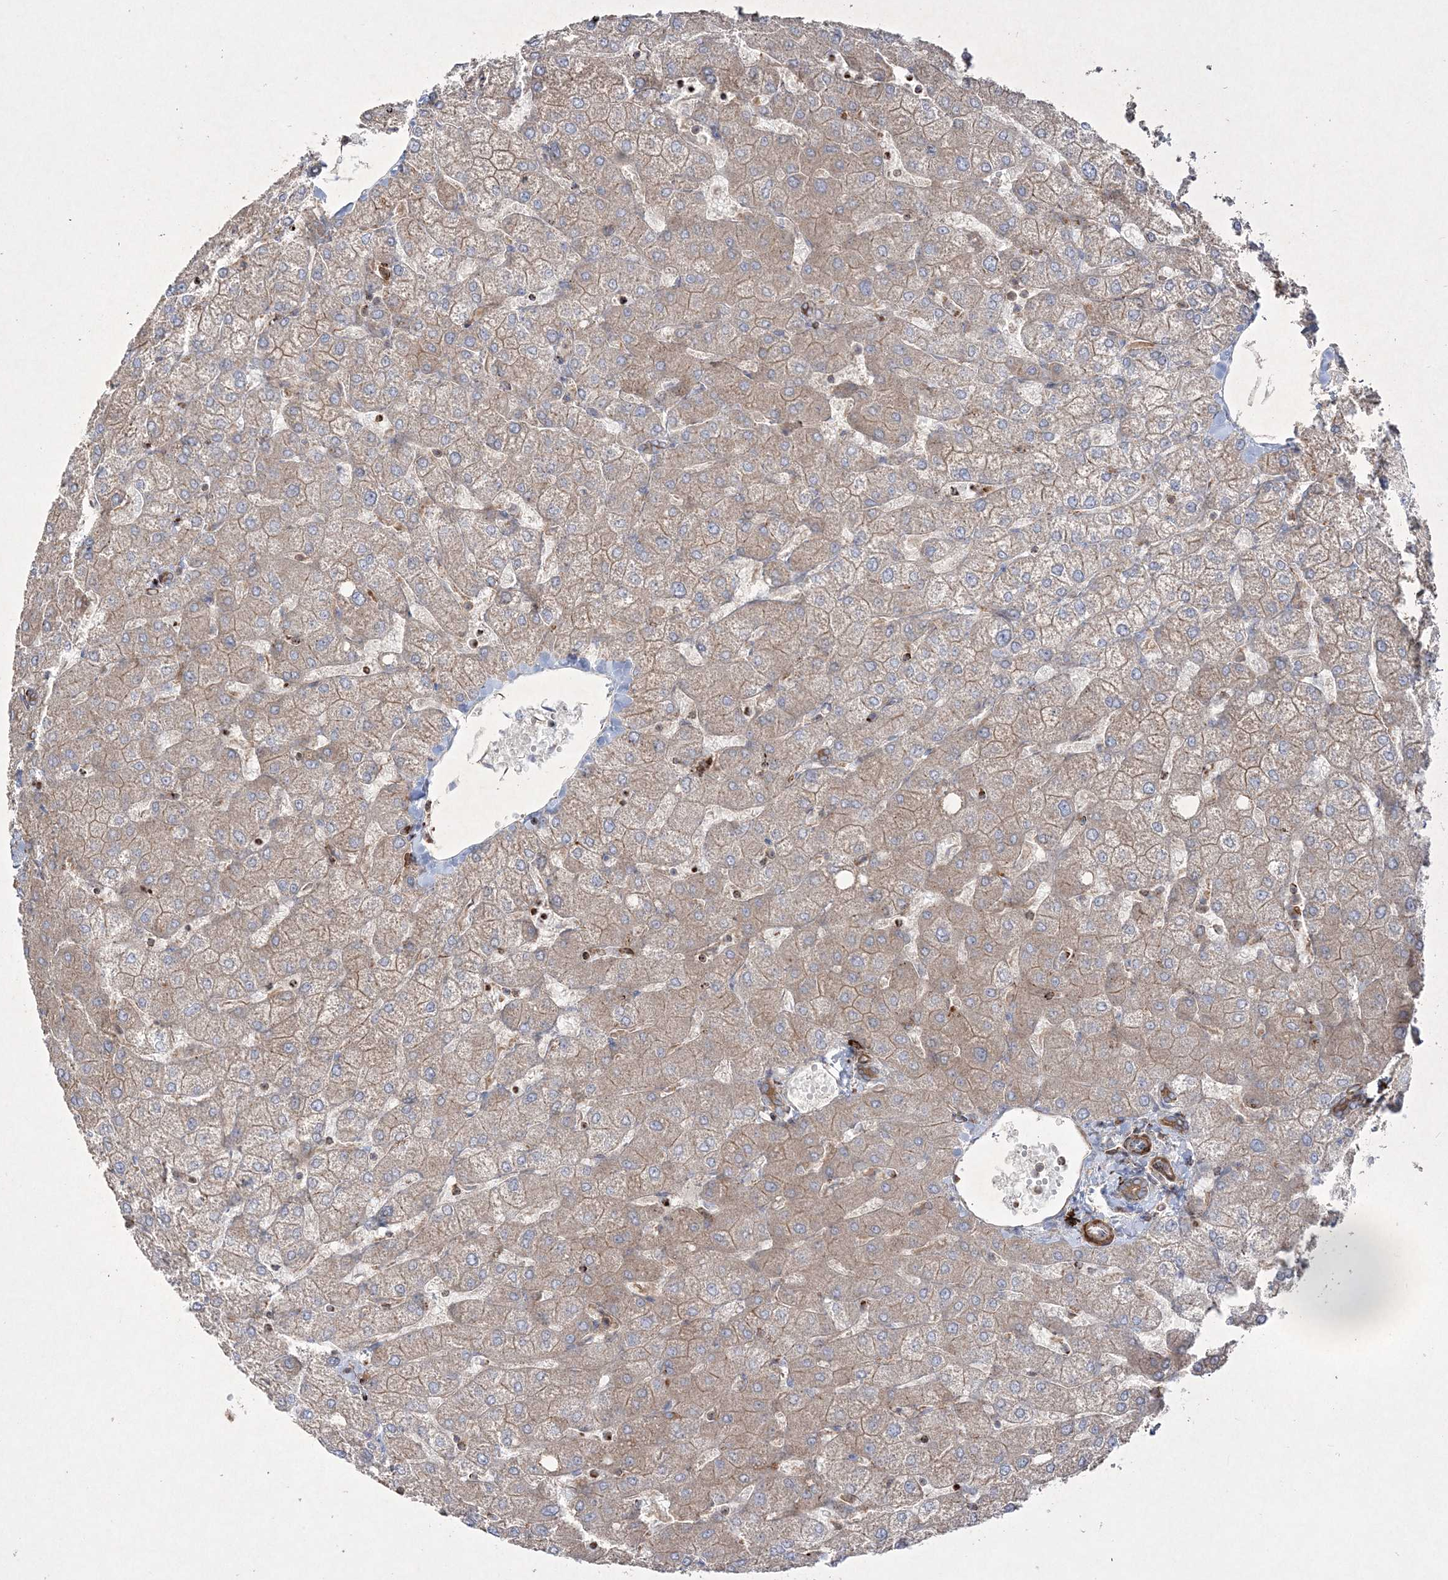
{"staining": {"intensity": "moderate", "quantity": ">75%", "location": "cytoplasmic/membranous"}, "tissue": "liver", "cell_type": "Cholangiocytes", "image_type": "normal", "snomed": [{"axis": "morphology", "description": "Normal tissue, NOS"}, {"axis": "topography", "description": "Liver"}], "caption": "Liver stained with DAB (3,3'-diaminobenzidine) immunohistochemistry exhibits medium levels of moderate cytoplasmic/membranous positivity in about >75% of cholangiocytes.", "gene": "RICTOR", "patient": {"sex": "female", "age": 54}}